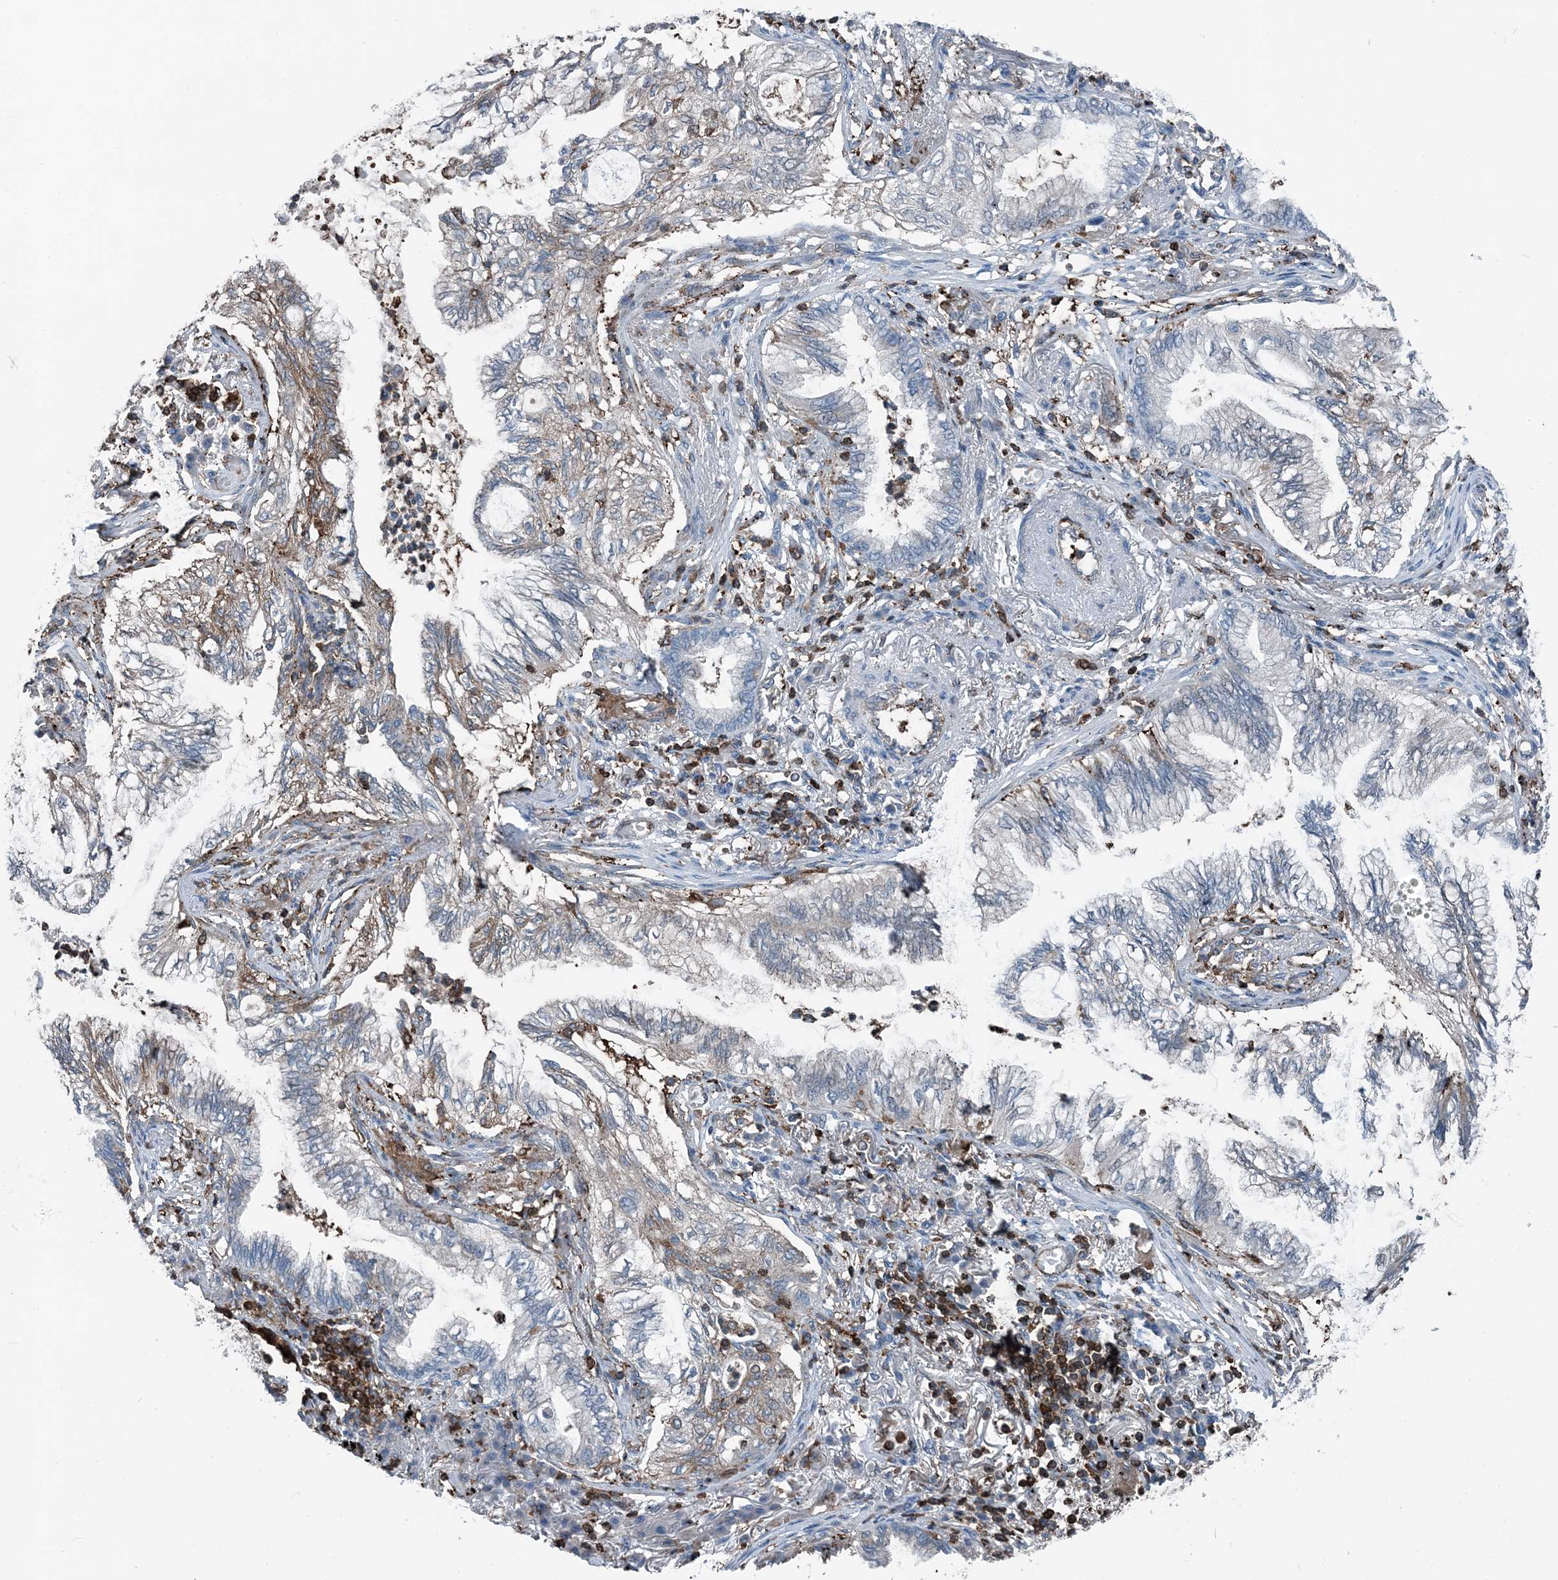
{"staining": {"intensity": "moderate", "quantity": "25%-75%", "location": "cytoplasmic/membranous"}, "tissue": "lung cancer", "cell_type": "Tumor cells", "image_type": "cancer", "snomed": [{"axis": "morphology", "description": "Normal tissue, NOS"}, {"axis": "morphology", "description": "Adenocarcinoma, NOS"}, {"axis": "topography", "description": "Bronchus"}, {"axis": "topography", "description": "Lung"}], "caption": "Protein staining of lung cancer tissue exhibits moderate cytoplasmic/membranous expression in about 25%-75% of tumor cells. (IHC, brightfield microscopy, high magnification).", "gene": "CFL1", "patient": {"sex": "female", "age": 70}}